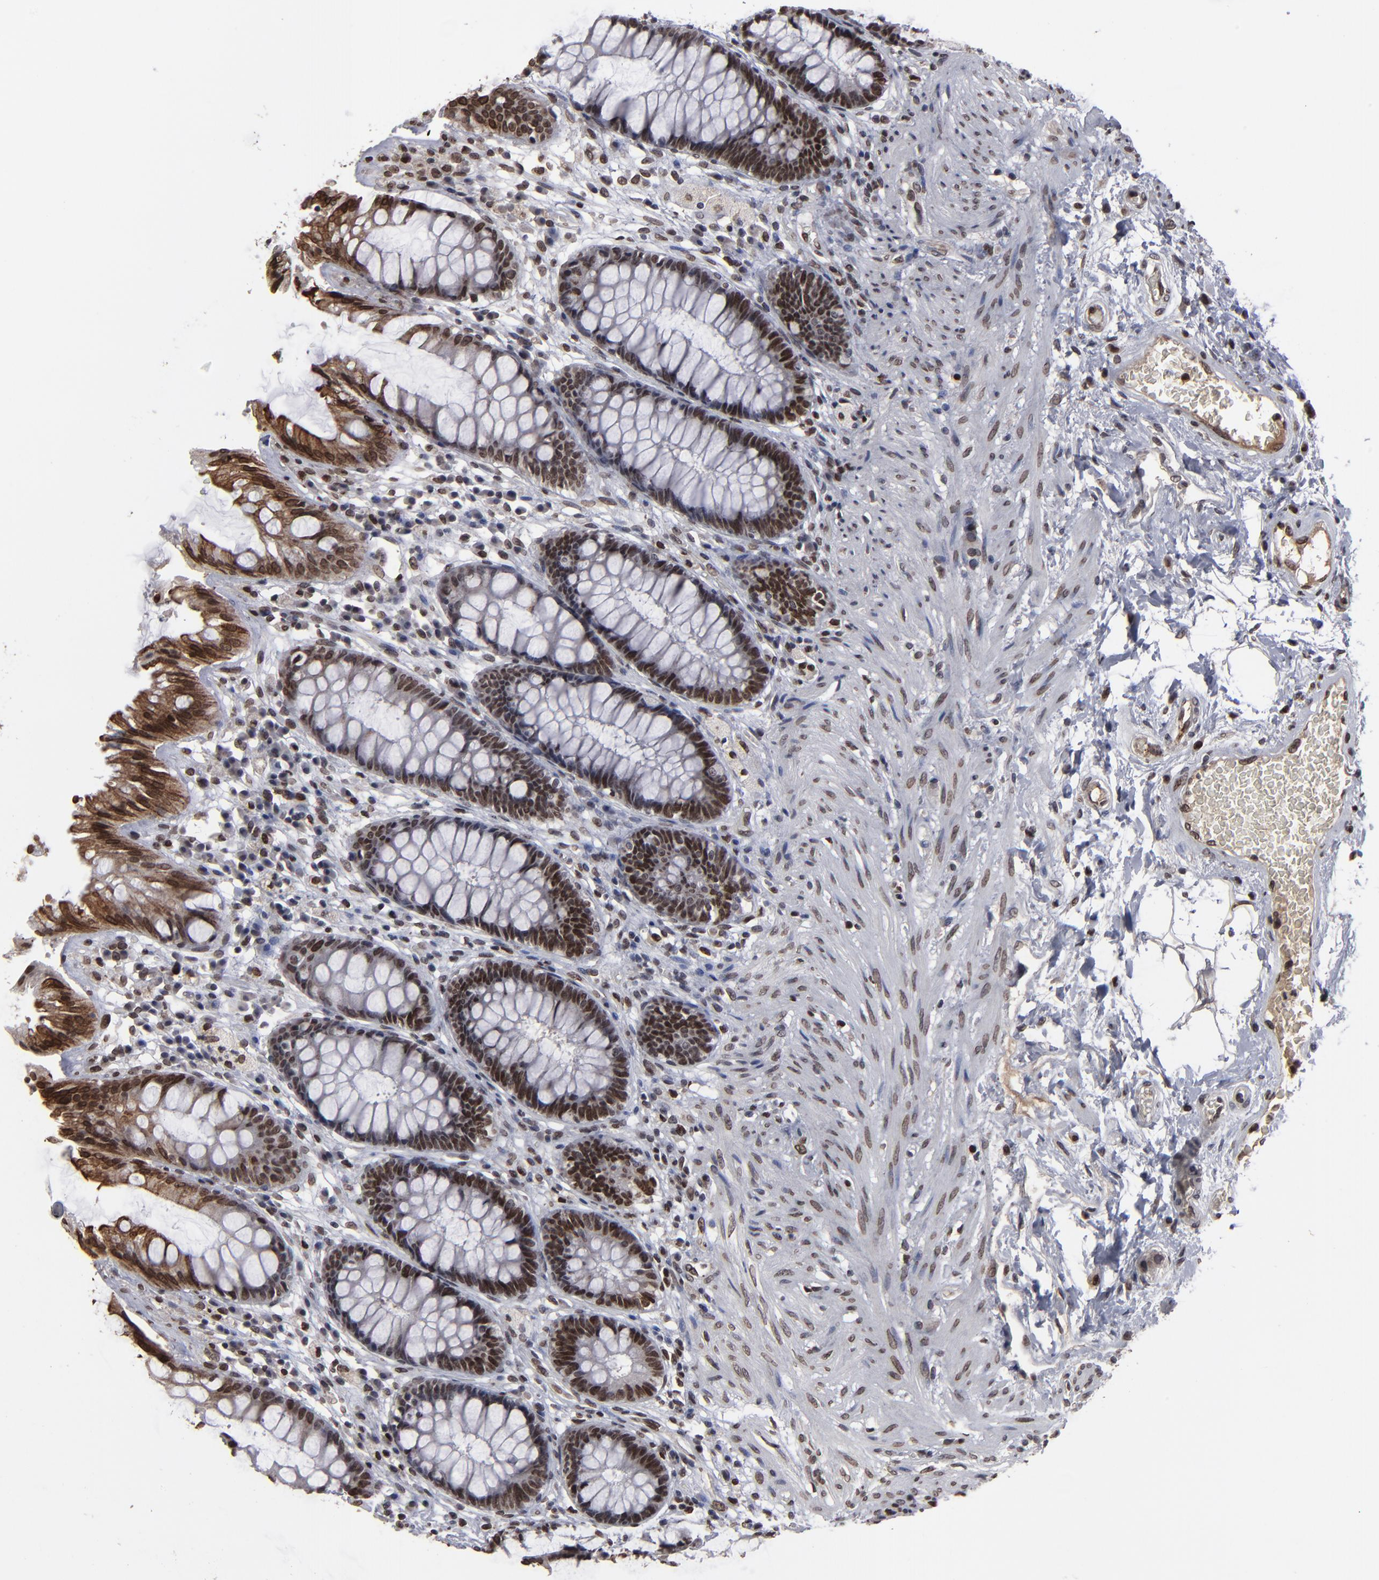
{"staining": {"intensity": "strong", "quantity": ">75%", "location": "cytoplasmic/membranous,nuclear"}, "tissue": "rectum", "cell_type": "Glandular cells", "image_type": "normal", "snomed": [{"axis": "morphology", "description": "Normal tissue, NOS"}, {"axis": "topography", "description": "Rectum"}], "caption": "Protein analysis of normal rectum shows strong cytoplasmic/membranous,nuclear staining in approximately >75% of glandular cells. (brown staining indicates protein expression, while blue staining denotes nuclei).", "gene": "BAZ1A", "patient": {"sex": "female", "age": 46}}